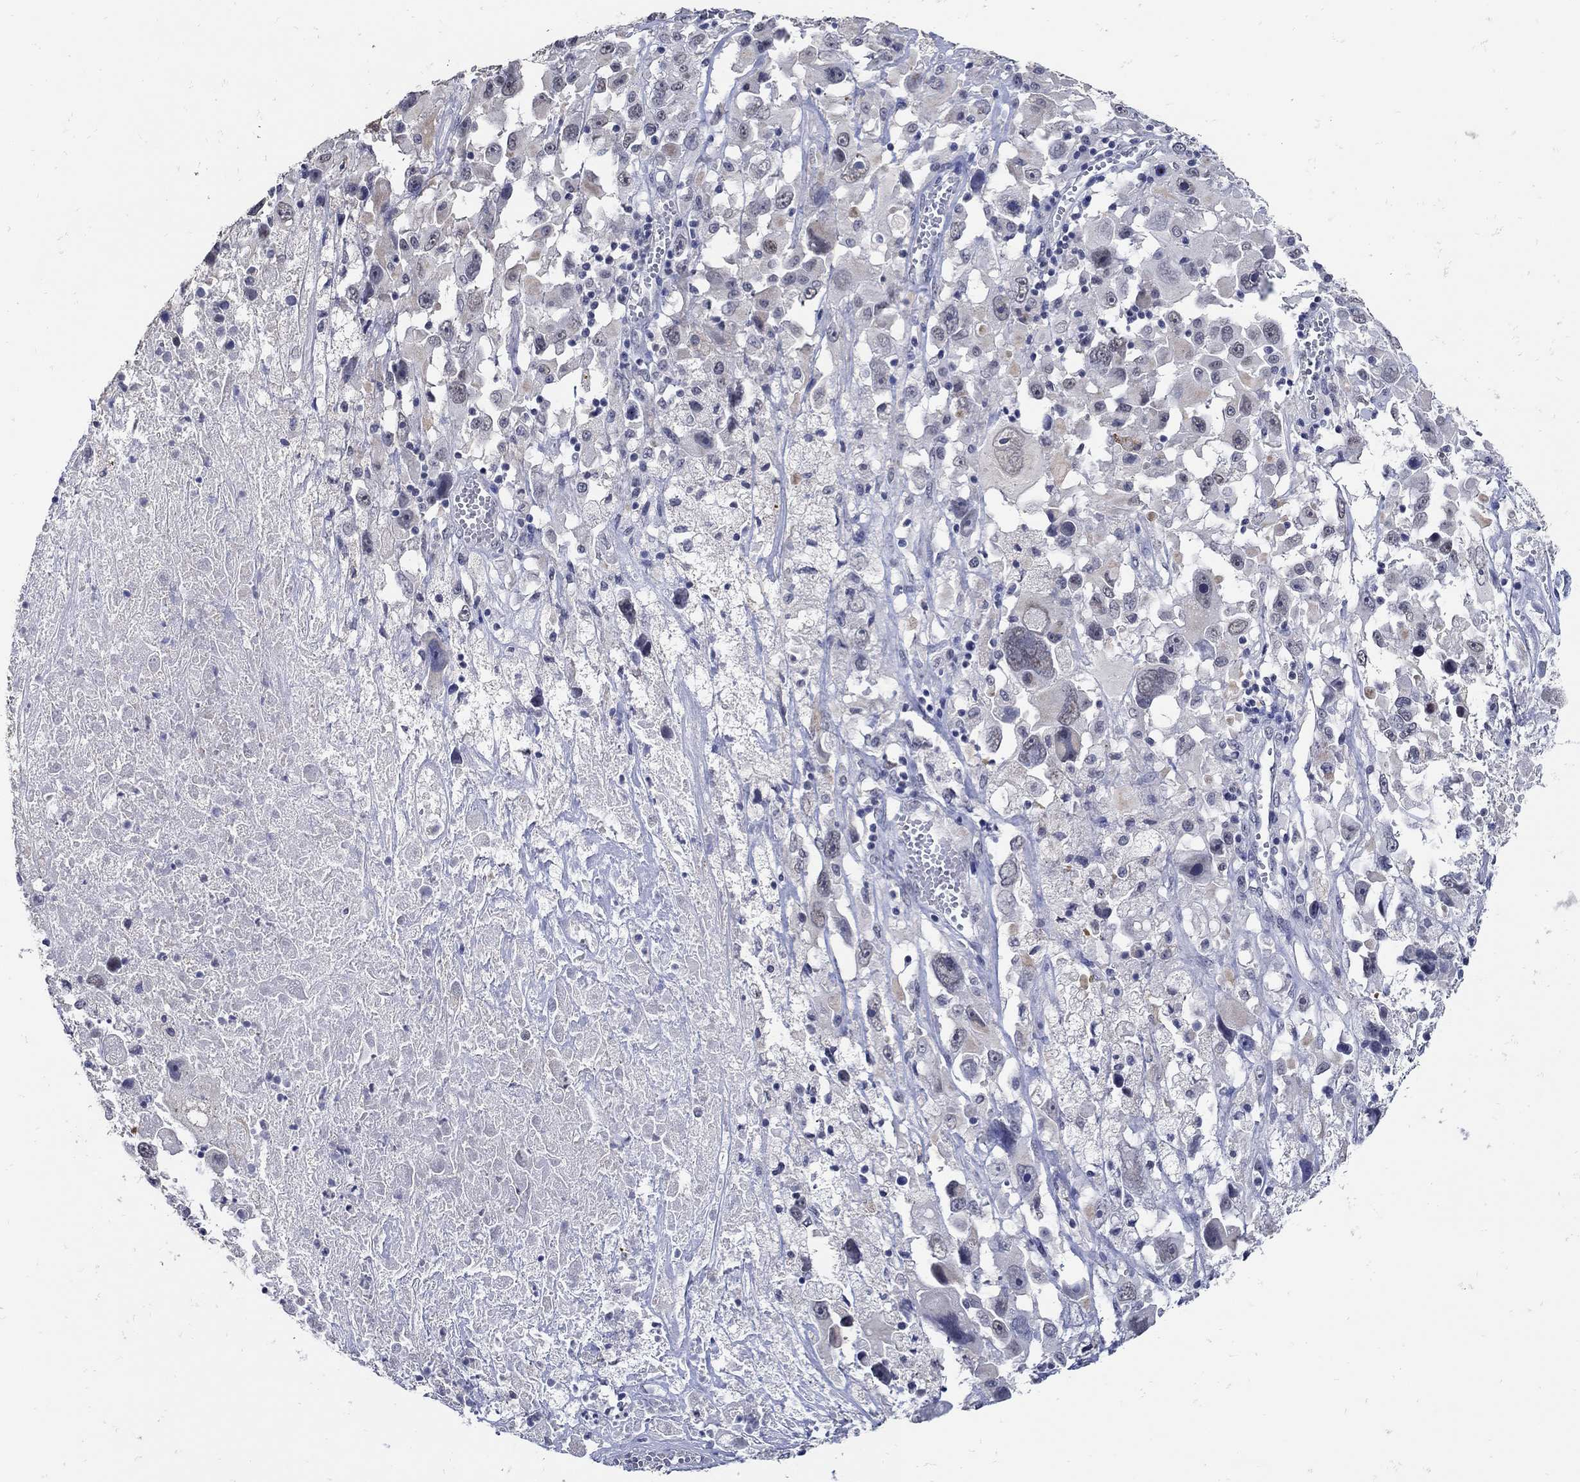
{"staining": {"intensity": "negative", "quantity": "none", "location": "none"}, "tissue": "melanoma", "cell_type": "Tumor cells", "image_type": "cancer", "snomed": [{"axis": "morphology", "description": "Malignant melanoma, Metastatic site"}, {"axis": "topography", "description": "Lymph node"}], "caption": "Immunohistochemical staining of human malignant melanoma (metastatic site) reveals no significant positivity in tumor cells. (Brightfield microscopy of DAB immunohistochemistry (IHC) at high magnification).", "gene": "KCNN3", "patient": {"sex": "male", "age": 50}}